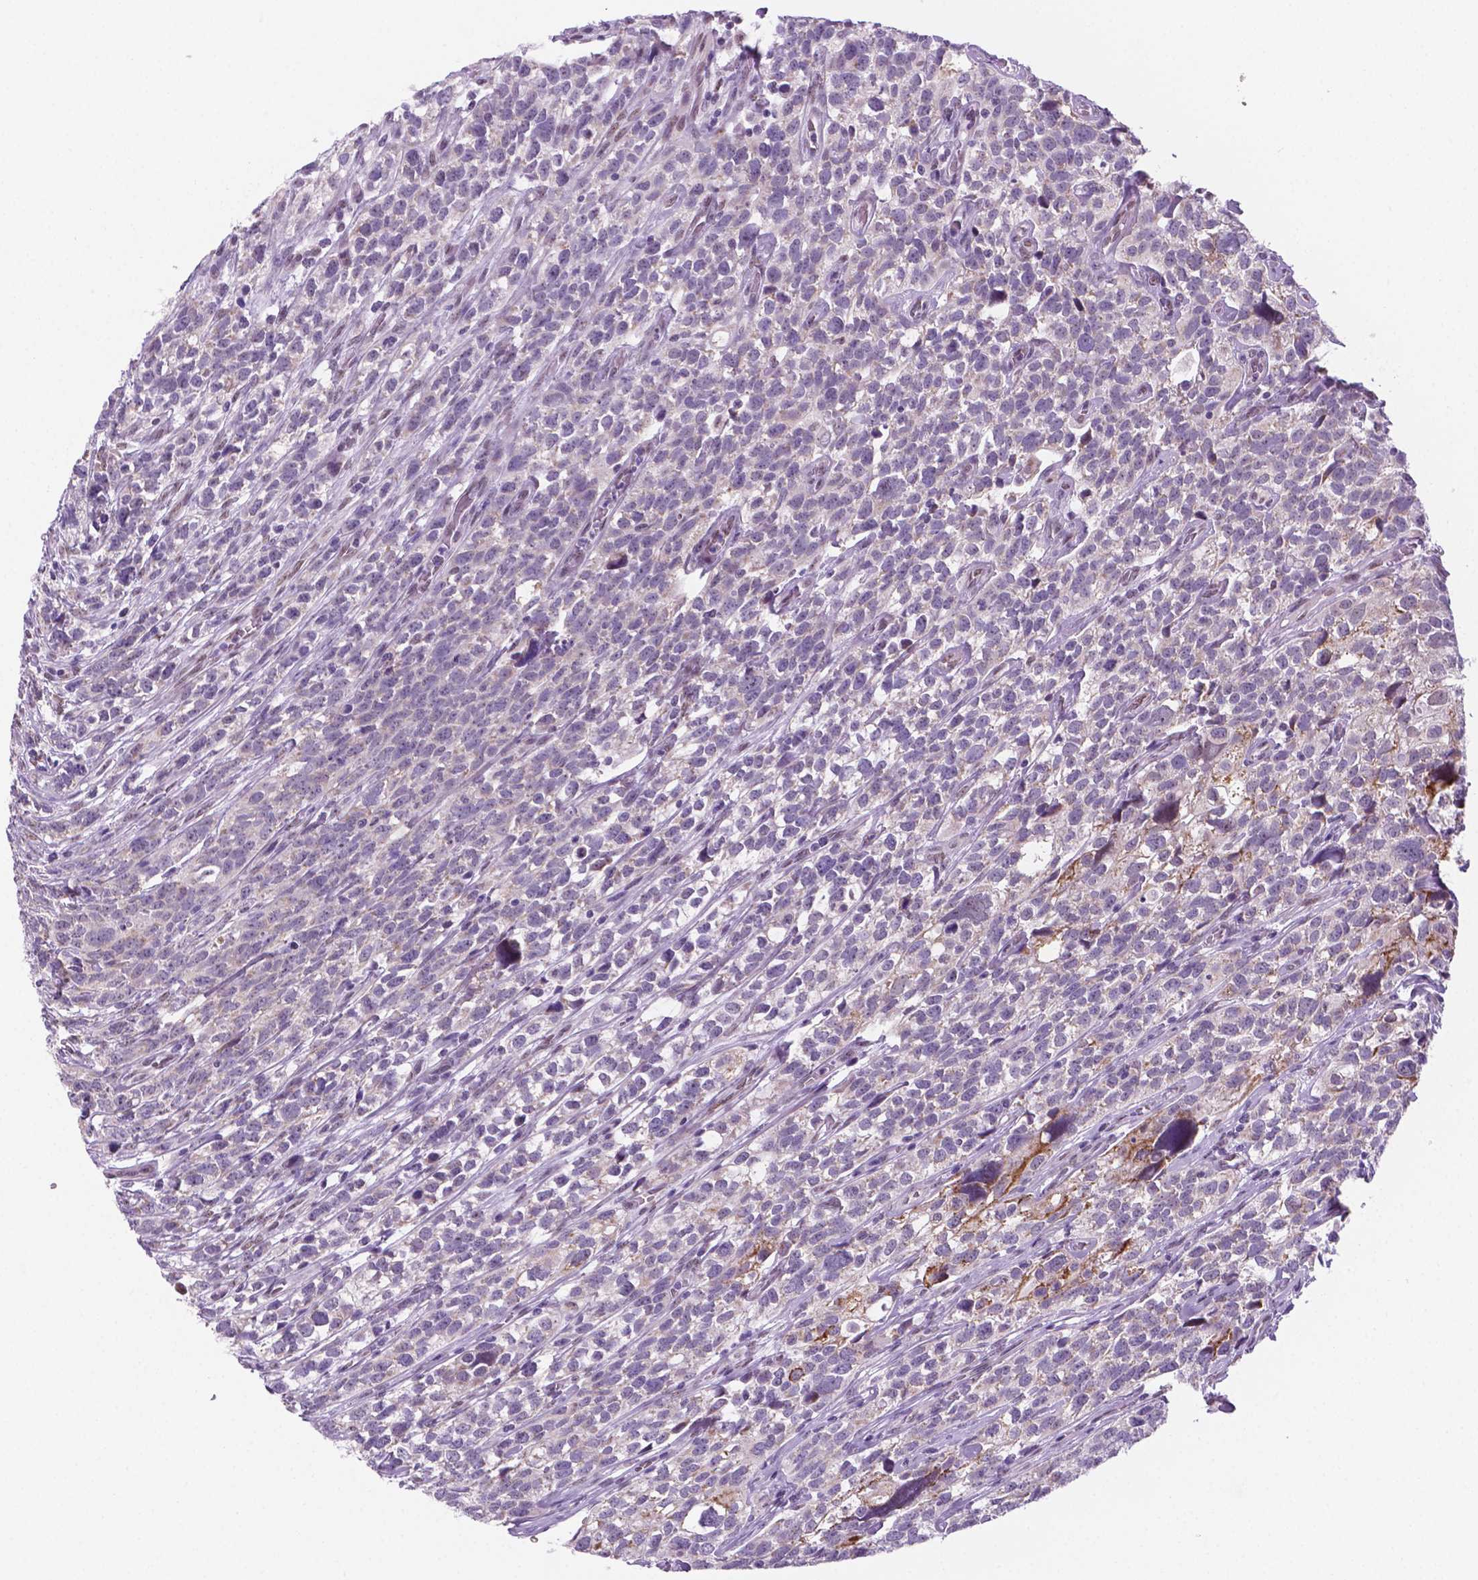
{"staining": {"intensity": "weak", "quantity": "<25%", "location": "cytoplasmic/membranous"}, "tissue": "urothelial cancer", "cell_type": "Tumor cells", "image_type": "cancer", "snomed": [{"axis": "morphology", "description": "Urothelial carcinoma, High grade"}, {"axis": "topography", "description": "Urinary bladder"}], "caption": "Immunohistochemistry (IHC) micrograph of neoplastic tissue: urothelial carcinoma (high-grade) stained with DAB (3,3'-diaminobenzidine) reveals no significant protein staining in tumor cells.", "gene": "C18orf21", "patient": {"sex": "female", "age": 58}}